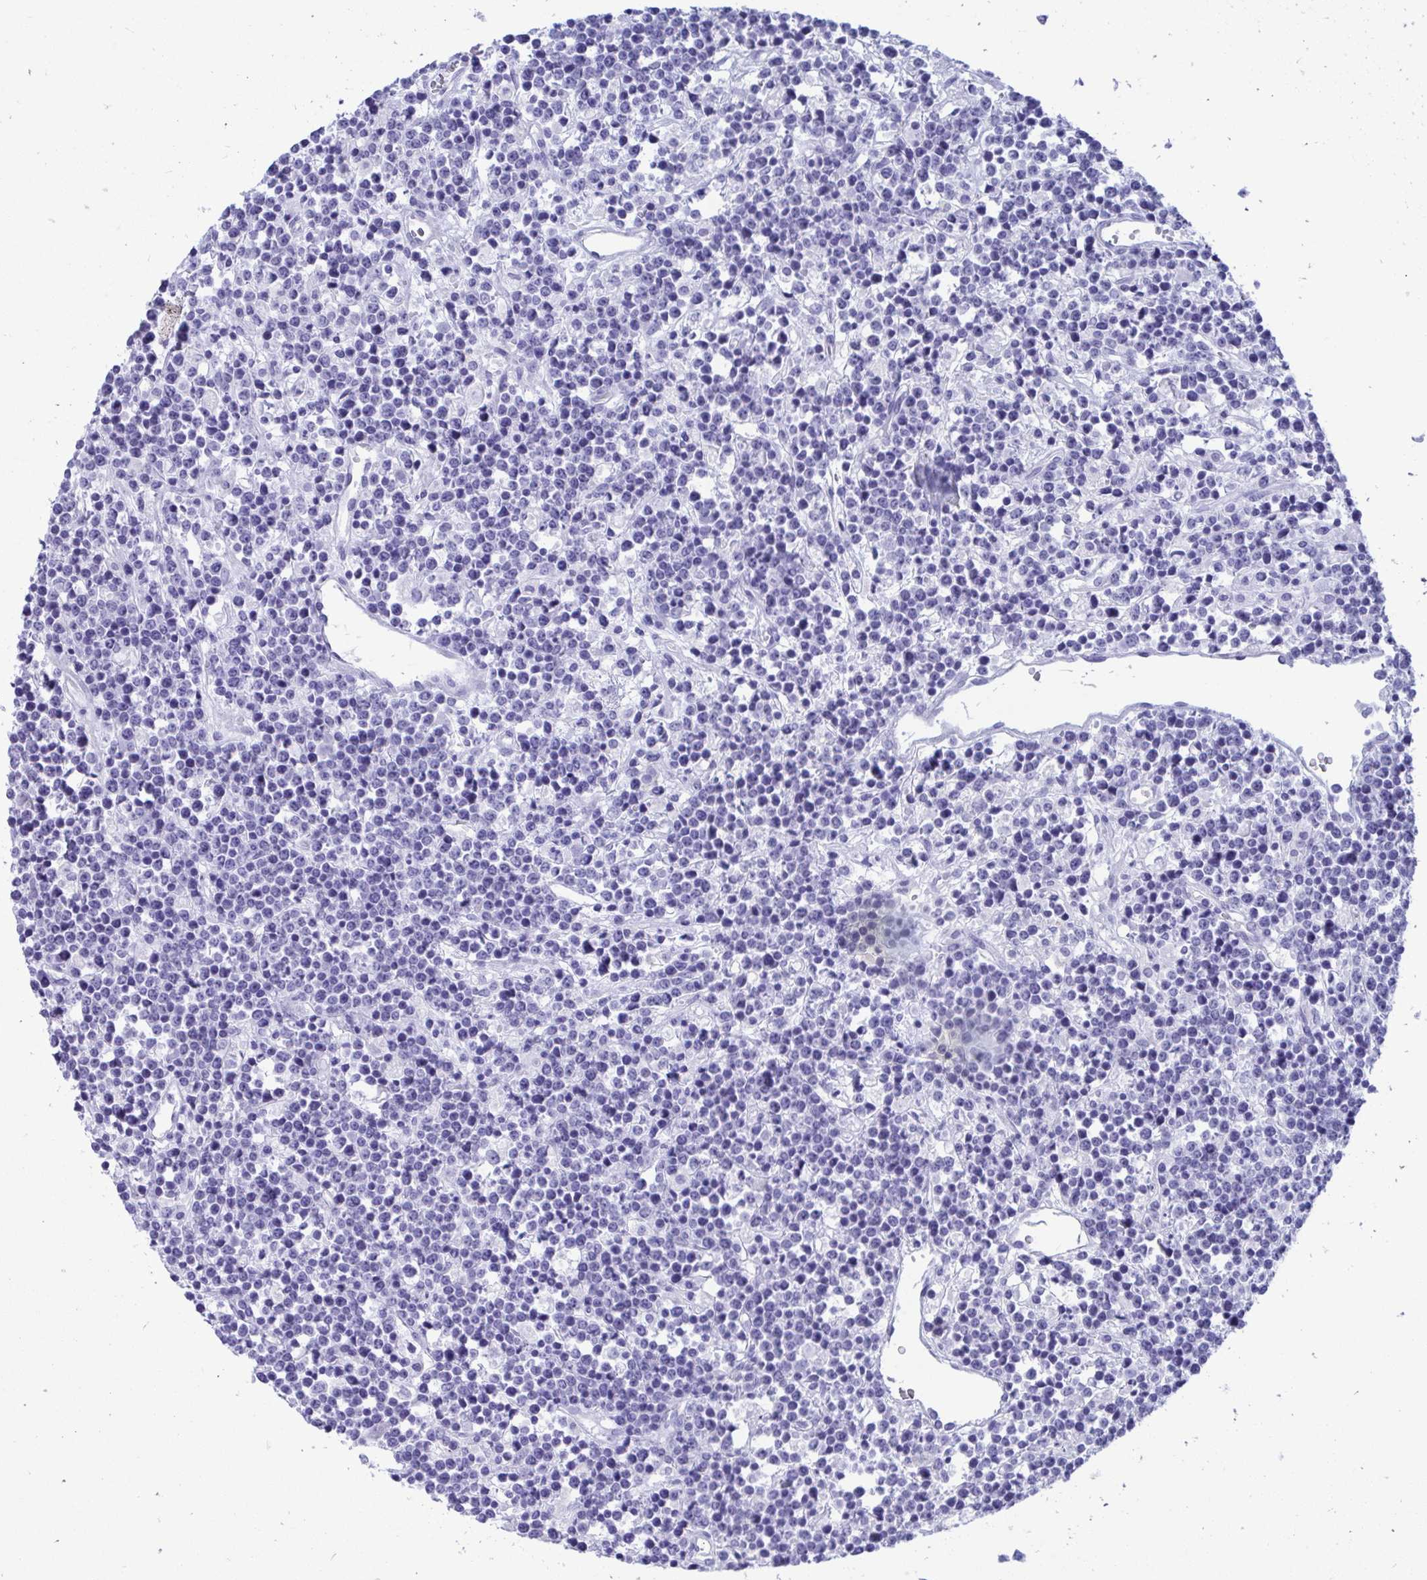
{"staining": {"intensity": "negative", "quantity": "none", "location": "none"}, "tissue": "lymphoma", "cell_type": "Tumor cells", "image_type": "cancer", "snomed": [{"axis": "morphology", "description": "Malignant lymphoma, non-Hodgkin's type, High grade"}, {"axis": "topography", "description": "Ovary"}], "caption": "IHC micrograph of neoplastic tissue: lymphoma stained with DAB (3,3'-diaminobenzidine) displays no significant protein staining in tumor cells.", "gene": "SHISA8", "patient": {"sex": "female", "age": 56}}